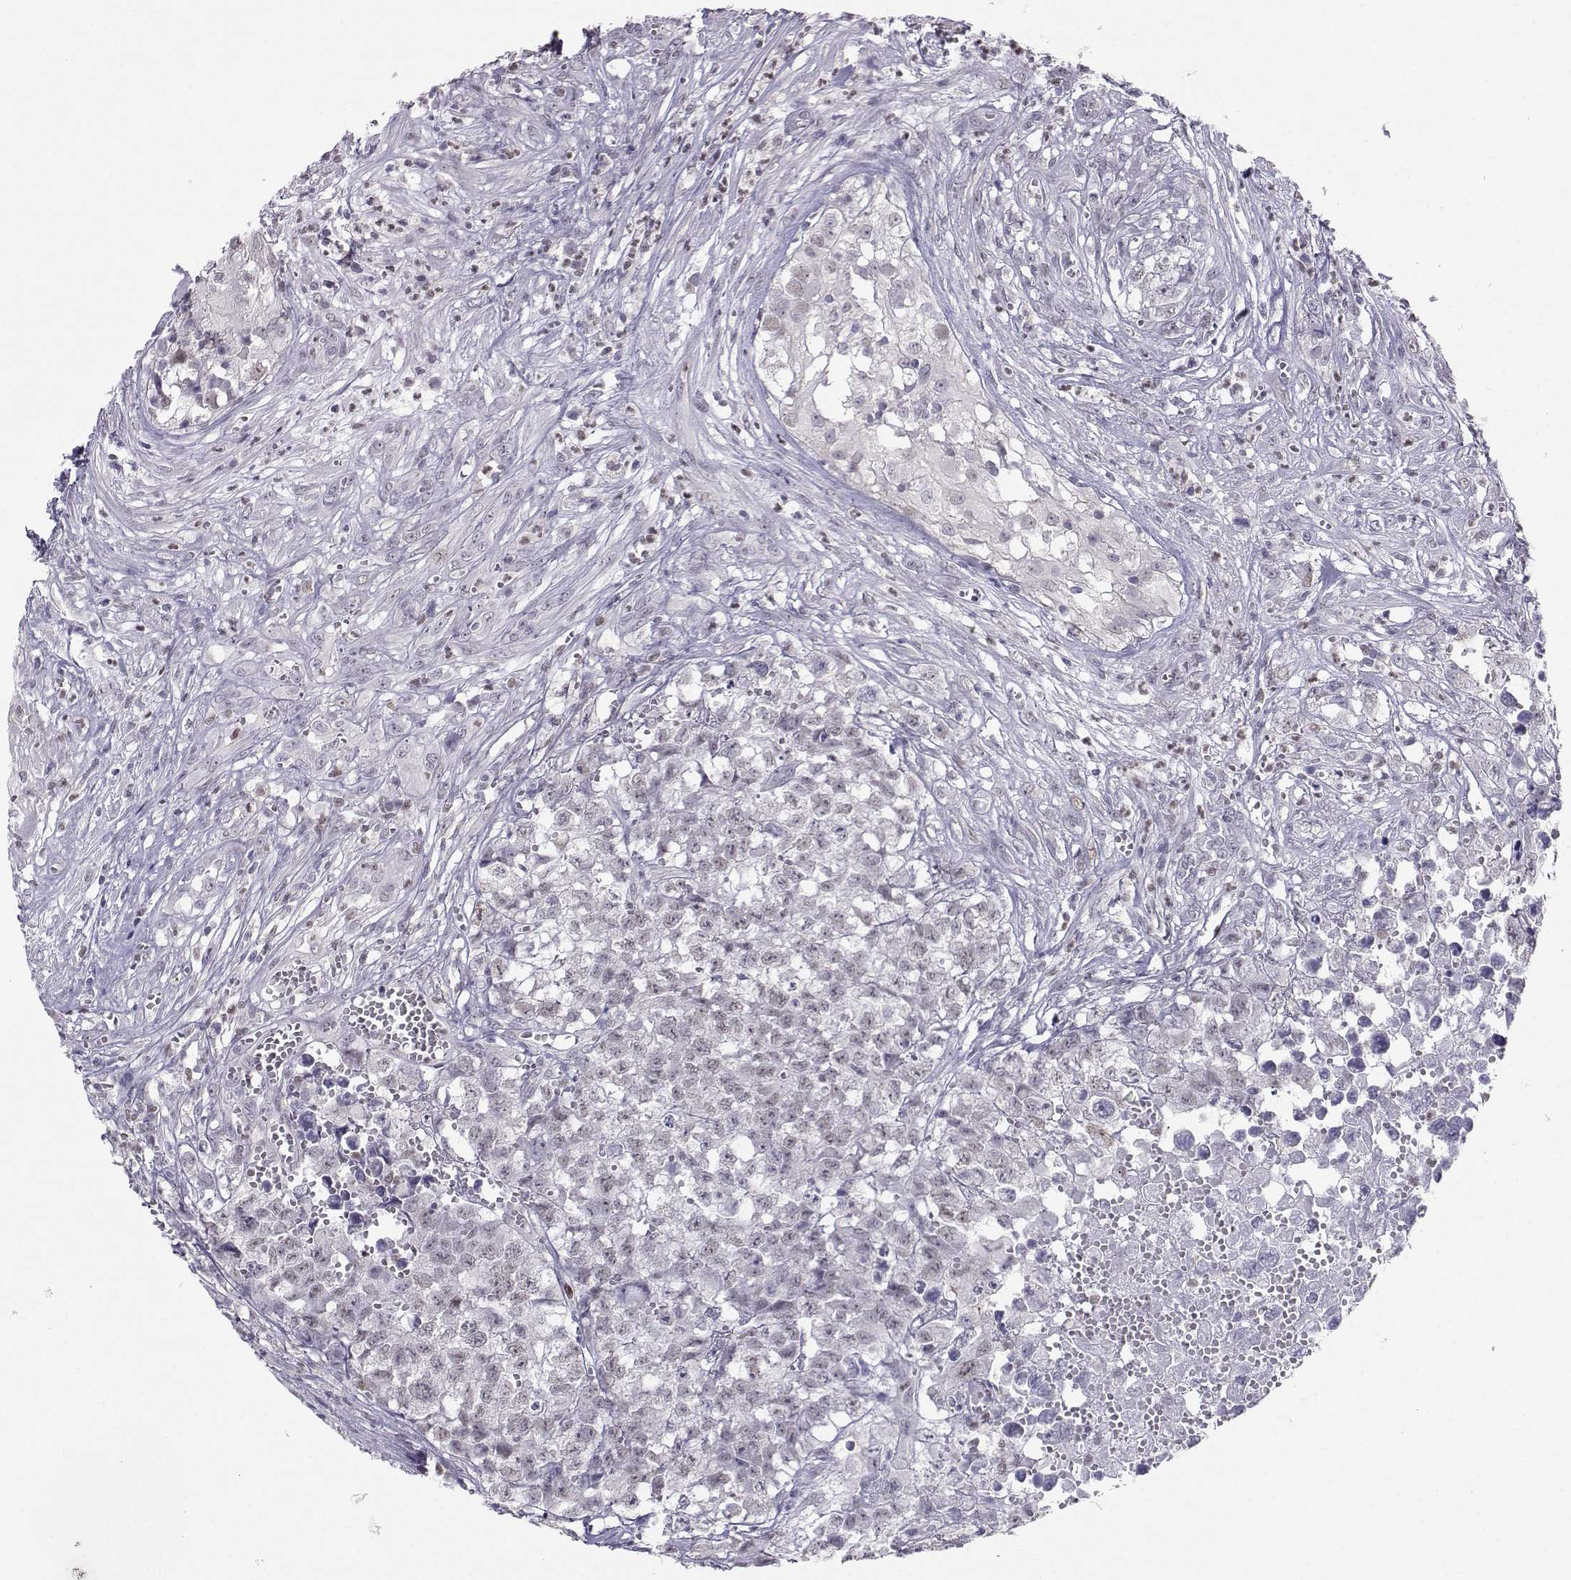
{"staining": {"intensity": "negative", "quantity": "none", "location": "none"}, "tissue": "testis cancer", "cell_type": "Tumor cells", "image_type": "cancer", "snomed": [{"axis": "morphology", "description": "Seminoma, NOS"}, {"axis": "morphology", "description": "Carcinoma, Embryonal, NOS"}, {"axis": "topography", "description": "Testis"}], "caption": "An image of human testis cancer is negative for staining in tumor cells.", "gene": "TEDC2", "patient": {"sex": "male", "age": 22}}